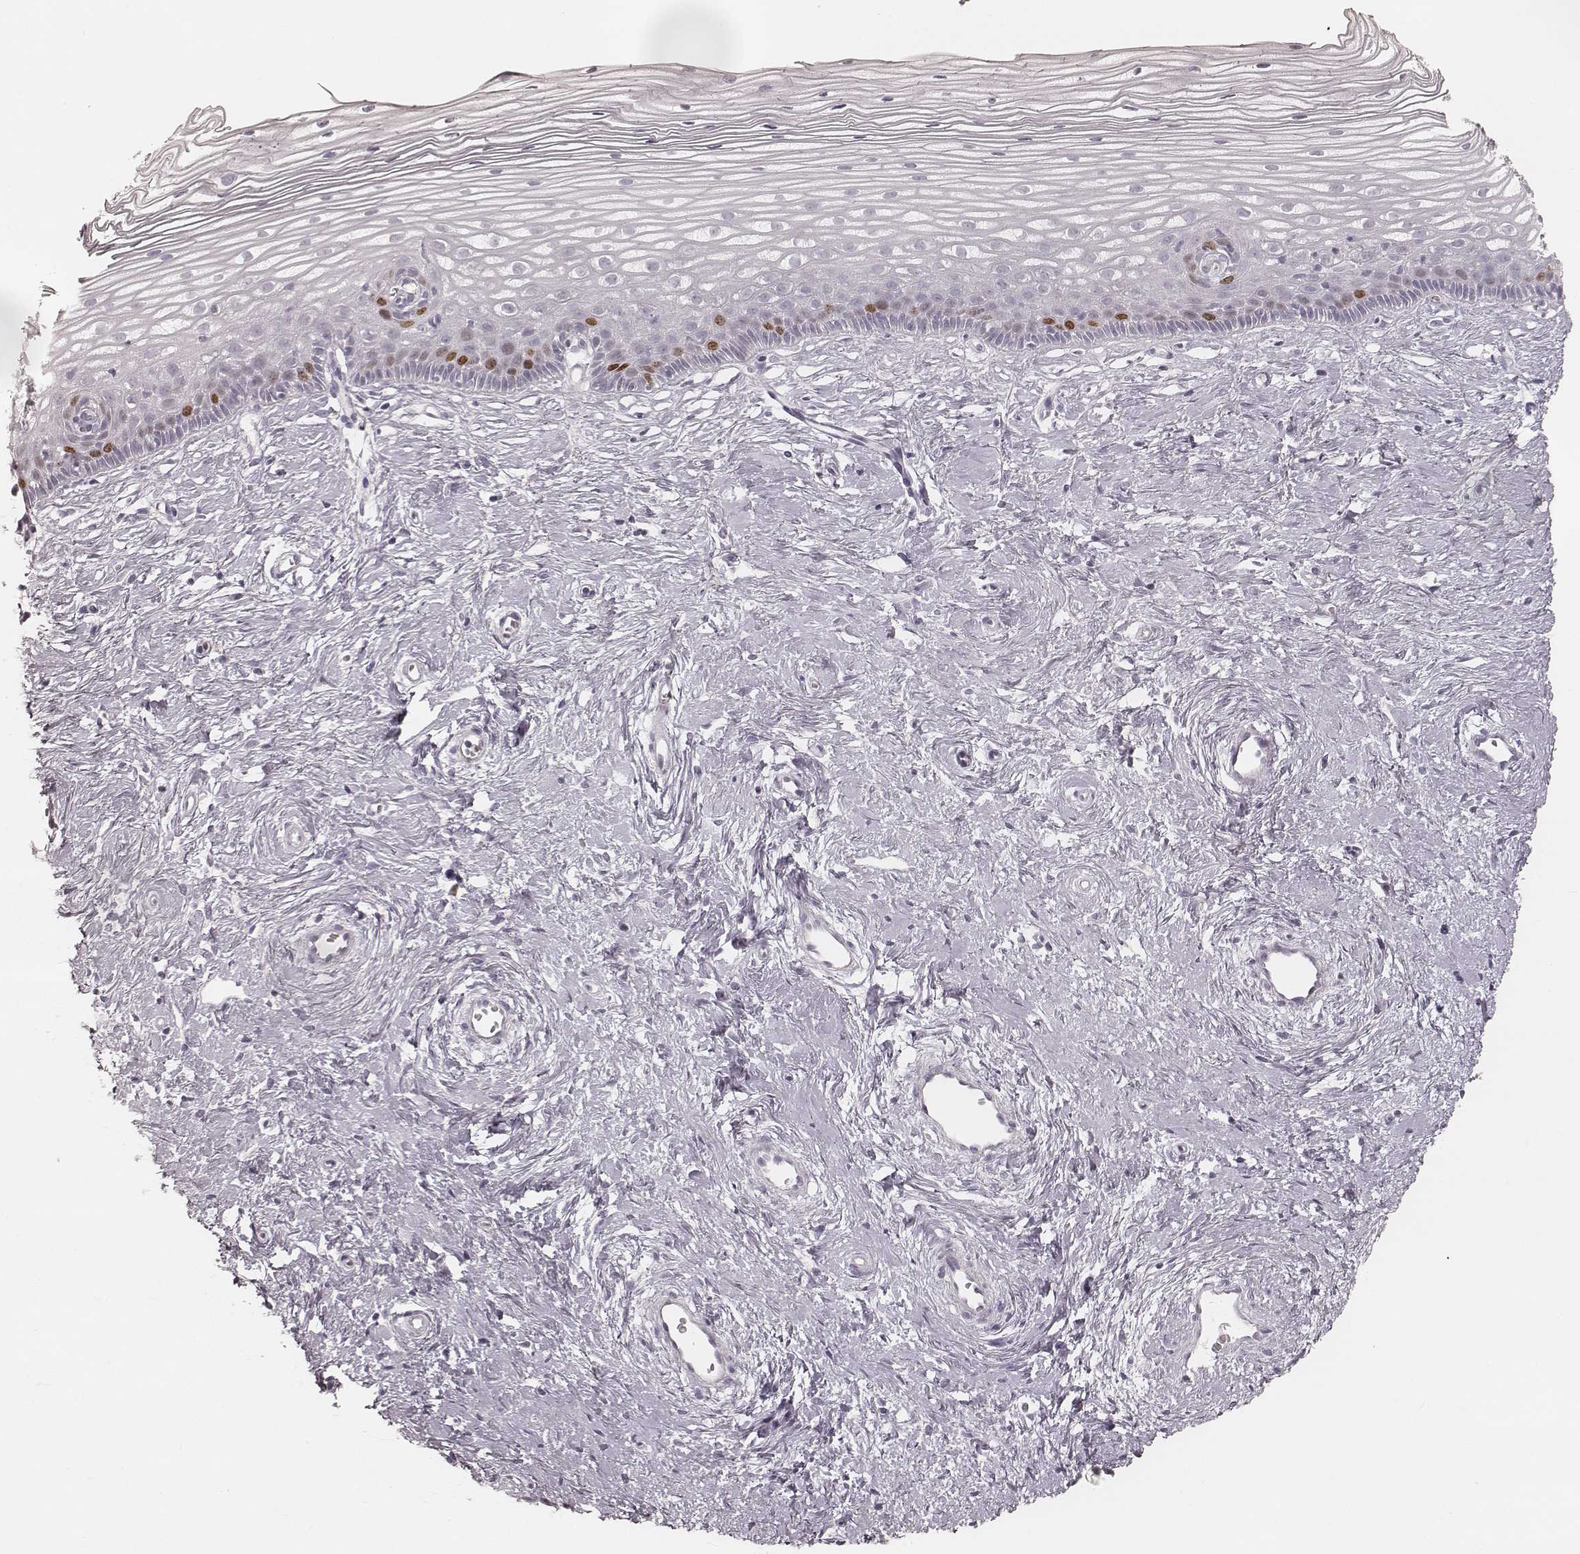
{"staining": {"intensity": "negative", "quantity": "none", "location": "none"}, "tissue": "cervix", "cell_type": "Glandular cells", "image_type": "normal", "snomed": [{"axis": "morphology", "description": "Normal tissue, NOS"}, {"axis": "topography", "description": "Cervix"}], "caption": "There is no significant positivity in glandular cells of cervix. (Immunohistochemistry, brightfield microscopy, high magnification).", "gene": "TEX37", "patient": {"sex": "female", "age": 40}}